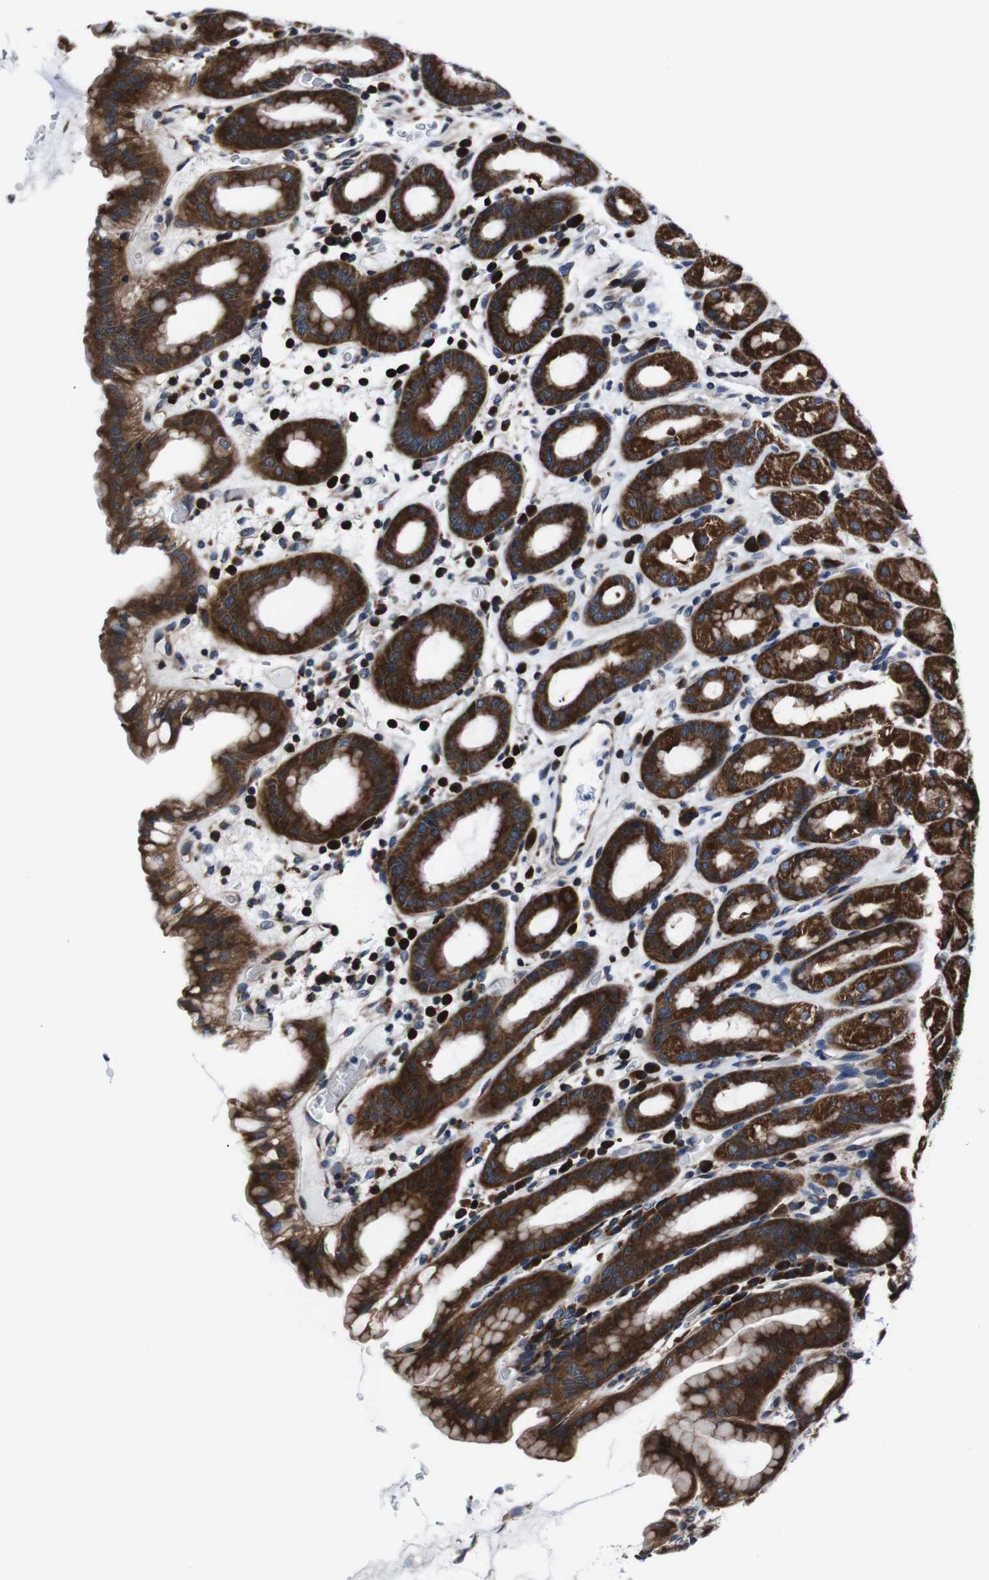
{"staining": {"intensity": "strong", "quantity": ">75%", "location": "cytoplasmic/membranous"}, "tissue": "stomach", "cell_type": "Glandular cells", "image_type": "normal", "snomed": [{"axis": "morphology", "description": "Normal tissue, NOS"}, {"axis": "topography", "description": "Stomach, upper"}], "caption": "The image shows staining of benign stomach, revealing strong cytoplasmic/membranous protein positivity (brown color) within glandular cells. (IHC, brightfield microscopy, high magnification).", "gene": "EIF4A2", "patient": {"sex": "male", "age": 68}}